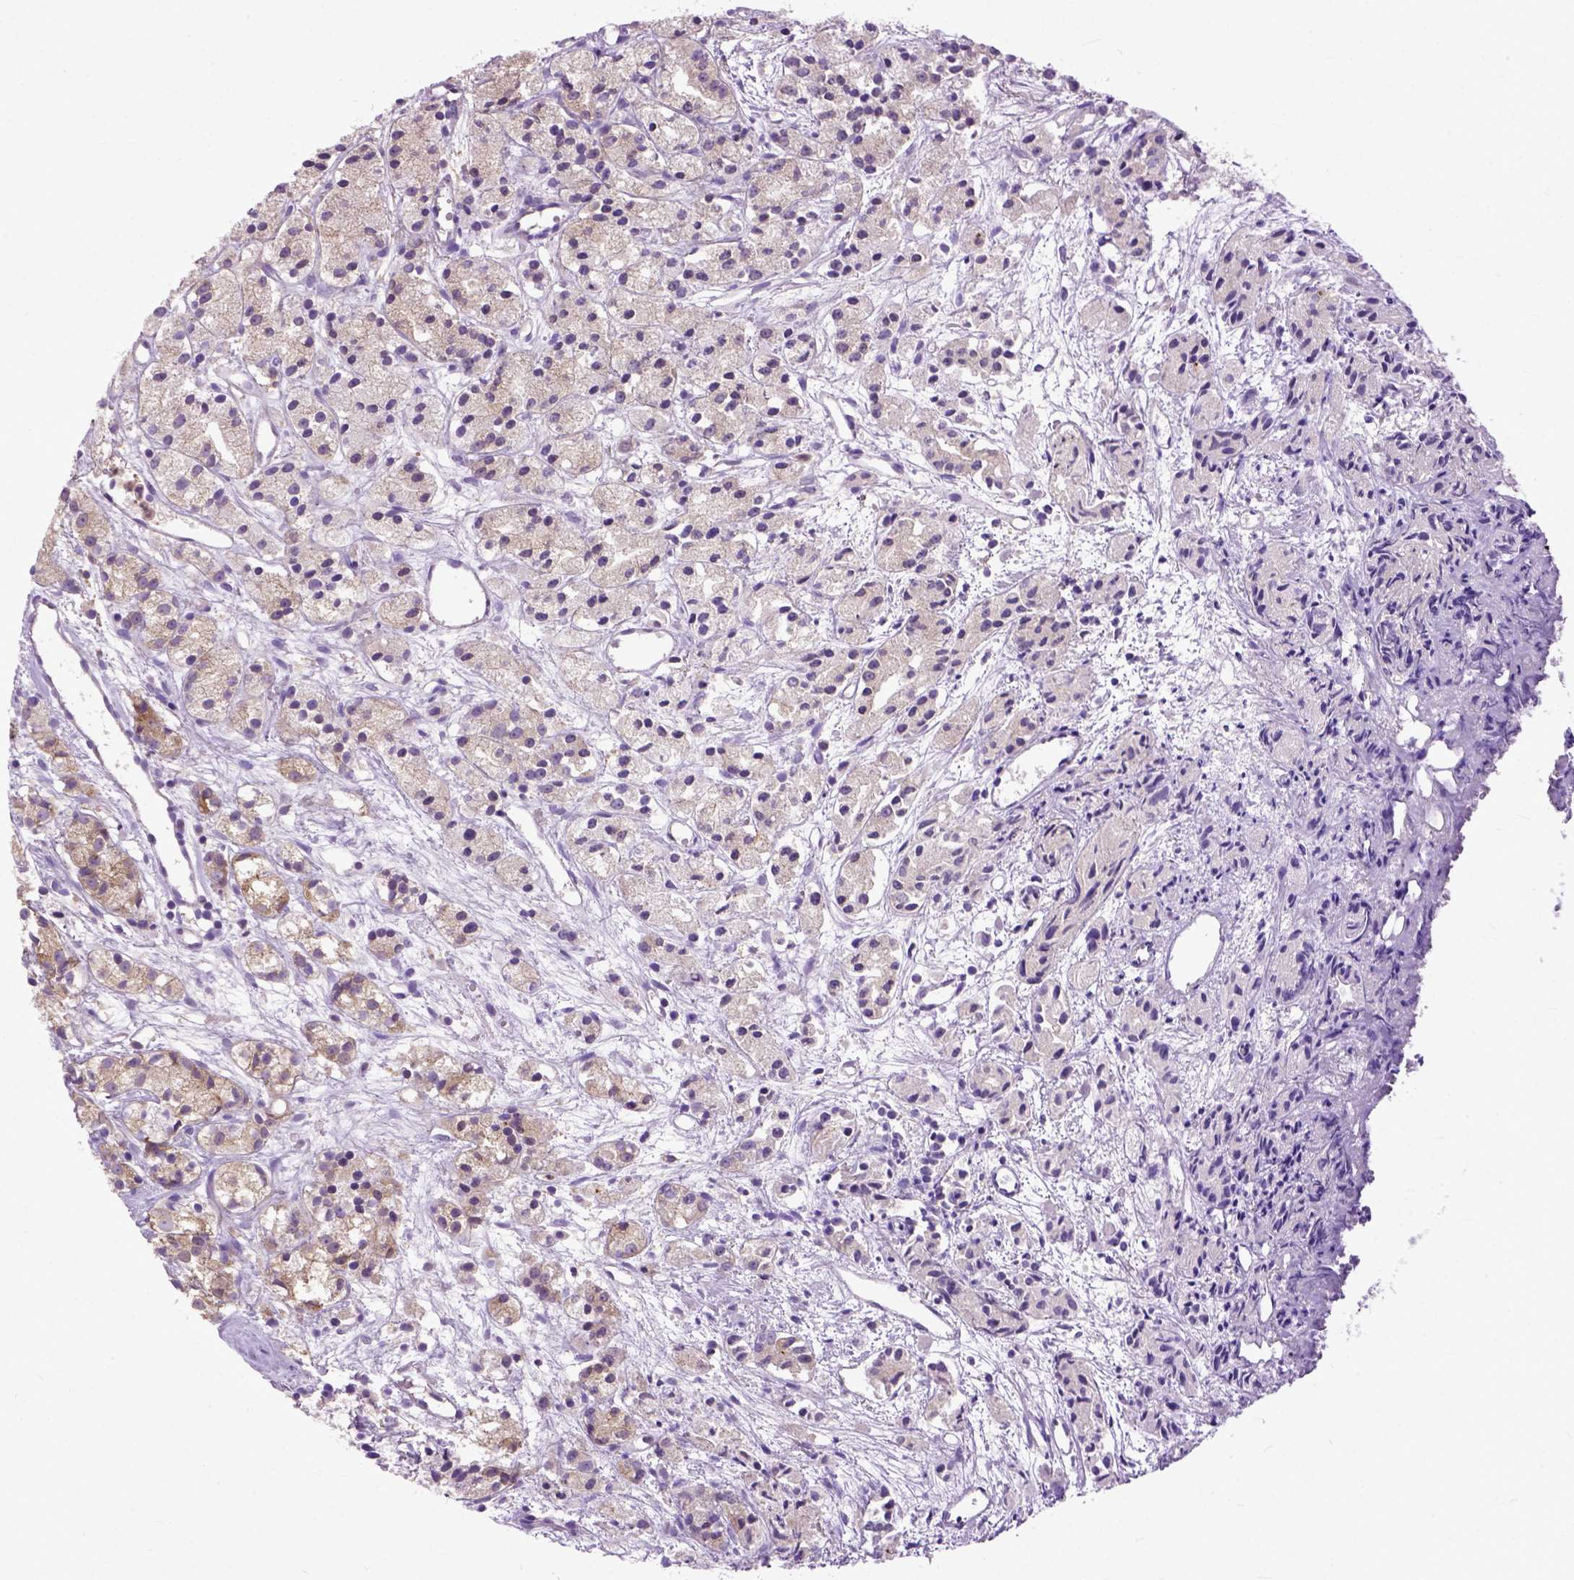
{"staining": {"intensity": "weak", "quantity": "<25%", "location": "cytoplasmic/membranous"}, "tissue": "prostate cancer", "cell_type": "Tumor cells", "image_type": "cancer", "snomed": [{"axis": "morphology", "description": "Adenocarcinoma, Medium grade"}, {"axis": "topography", "description": "Prostate"}], "caption": "Human prostate cancer stained for a protein using immunohistochemistry demonstrates no expression in tumor cells.", "gene": "NAMPT", "patient": {"sex": "male", "age": 74}}